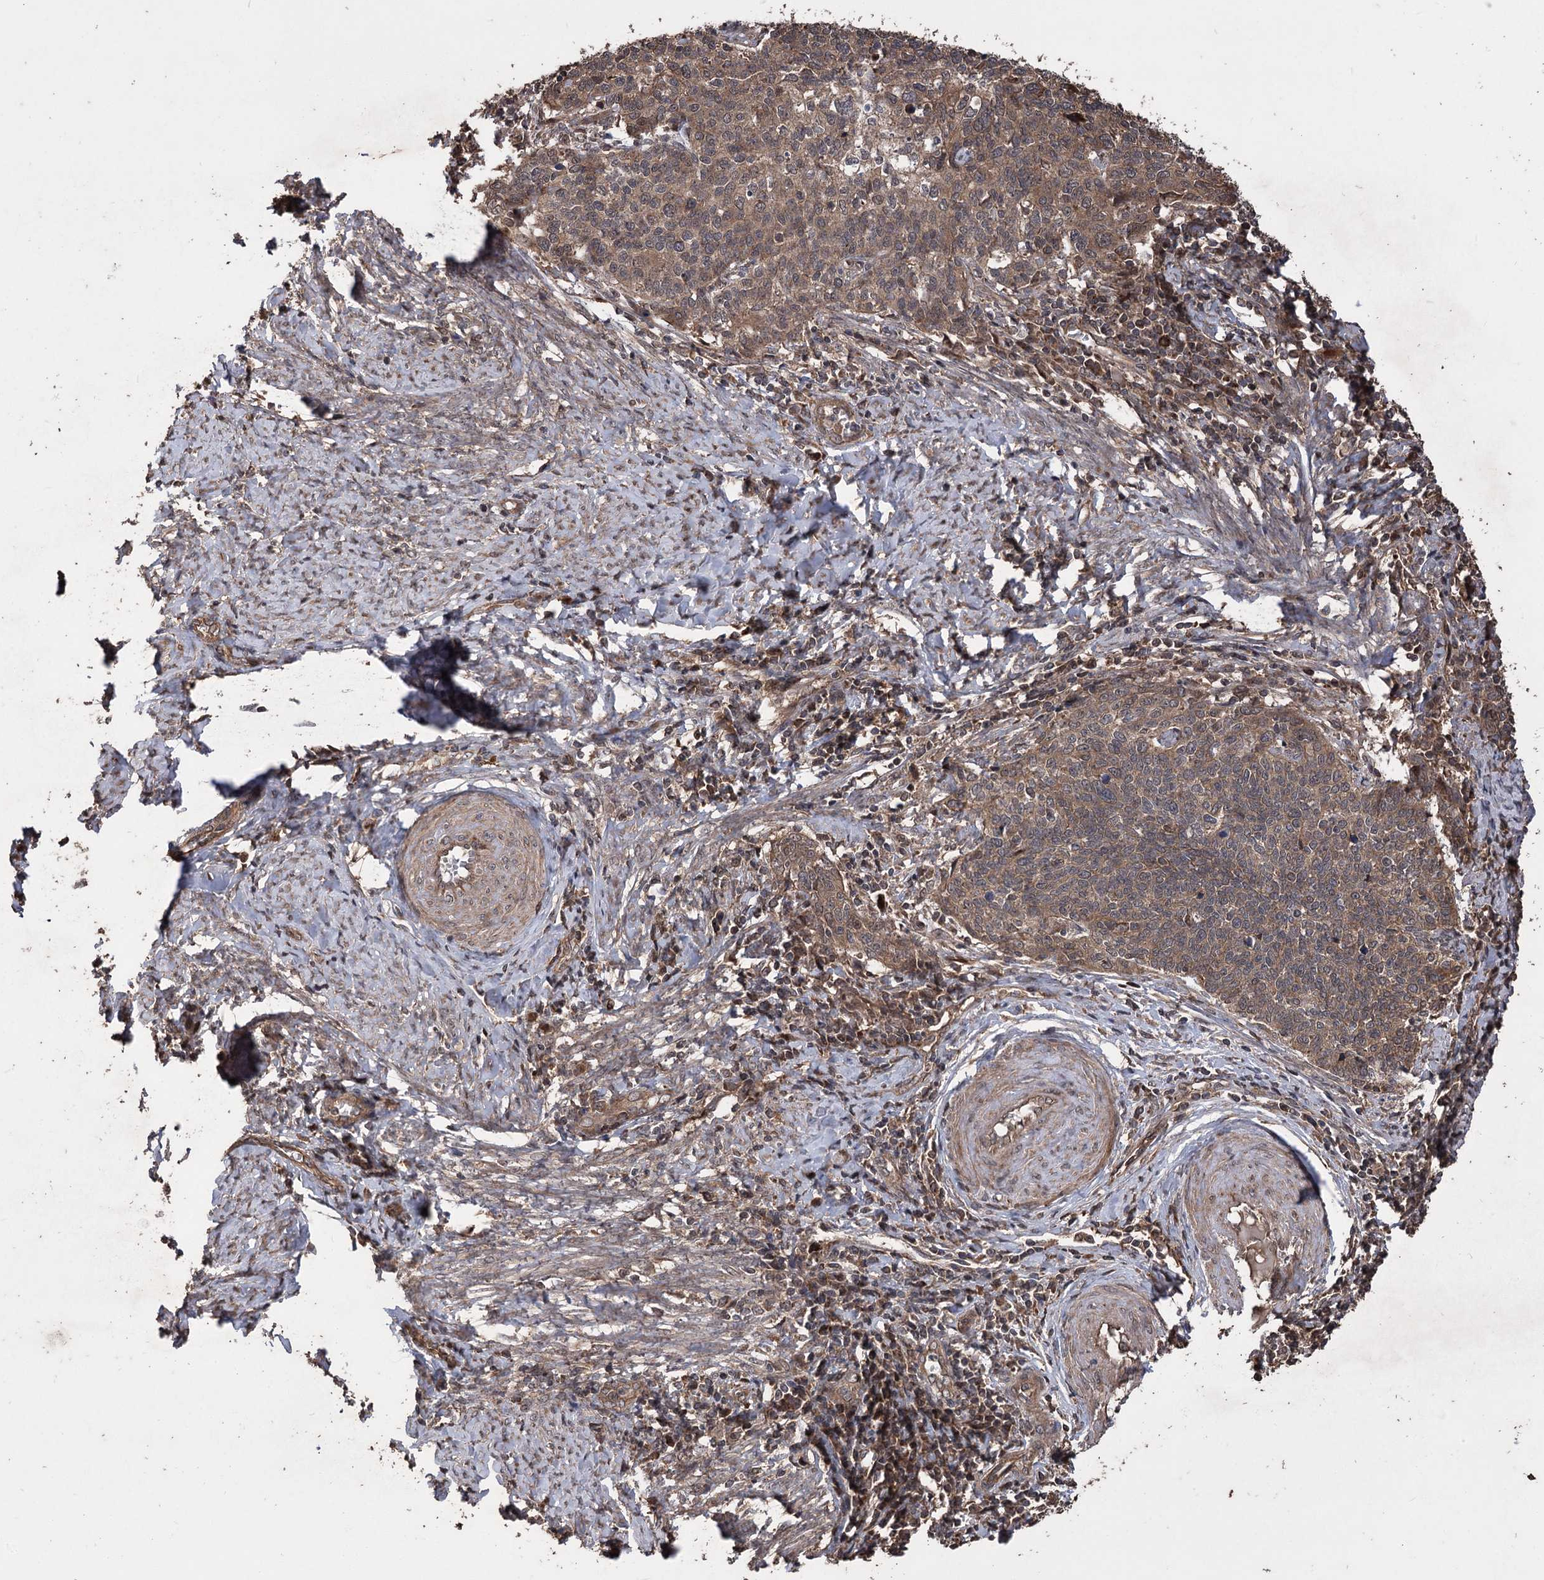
{"staining": {"intensity": "moderate", "quantity": ">75%", "location": "cytoplasmic/membranous"}, "tissue": "cervical cancer", "cell_type": "Tumor cells", "image_type": "cancer", "snomed": [{"axis": "morphology", "description": "Squamous cell carcinoma, NOS"}, {"axis": "topography", "description": "Cervix"}], "caption": "IHC of human cervical squamous cell carcinoma shows medium levels of moderate cytoplasmic/membranous staining in approximately >75% of tumor cells.", "gene": "RASSF3", "patient": {"sex": "female", "age": 39}}